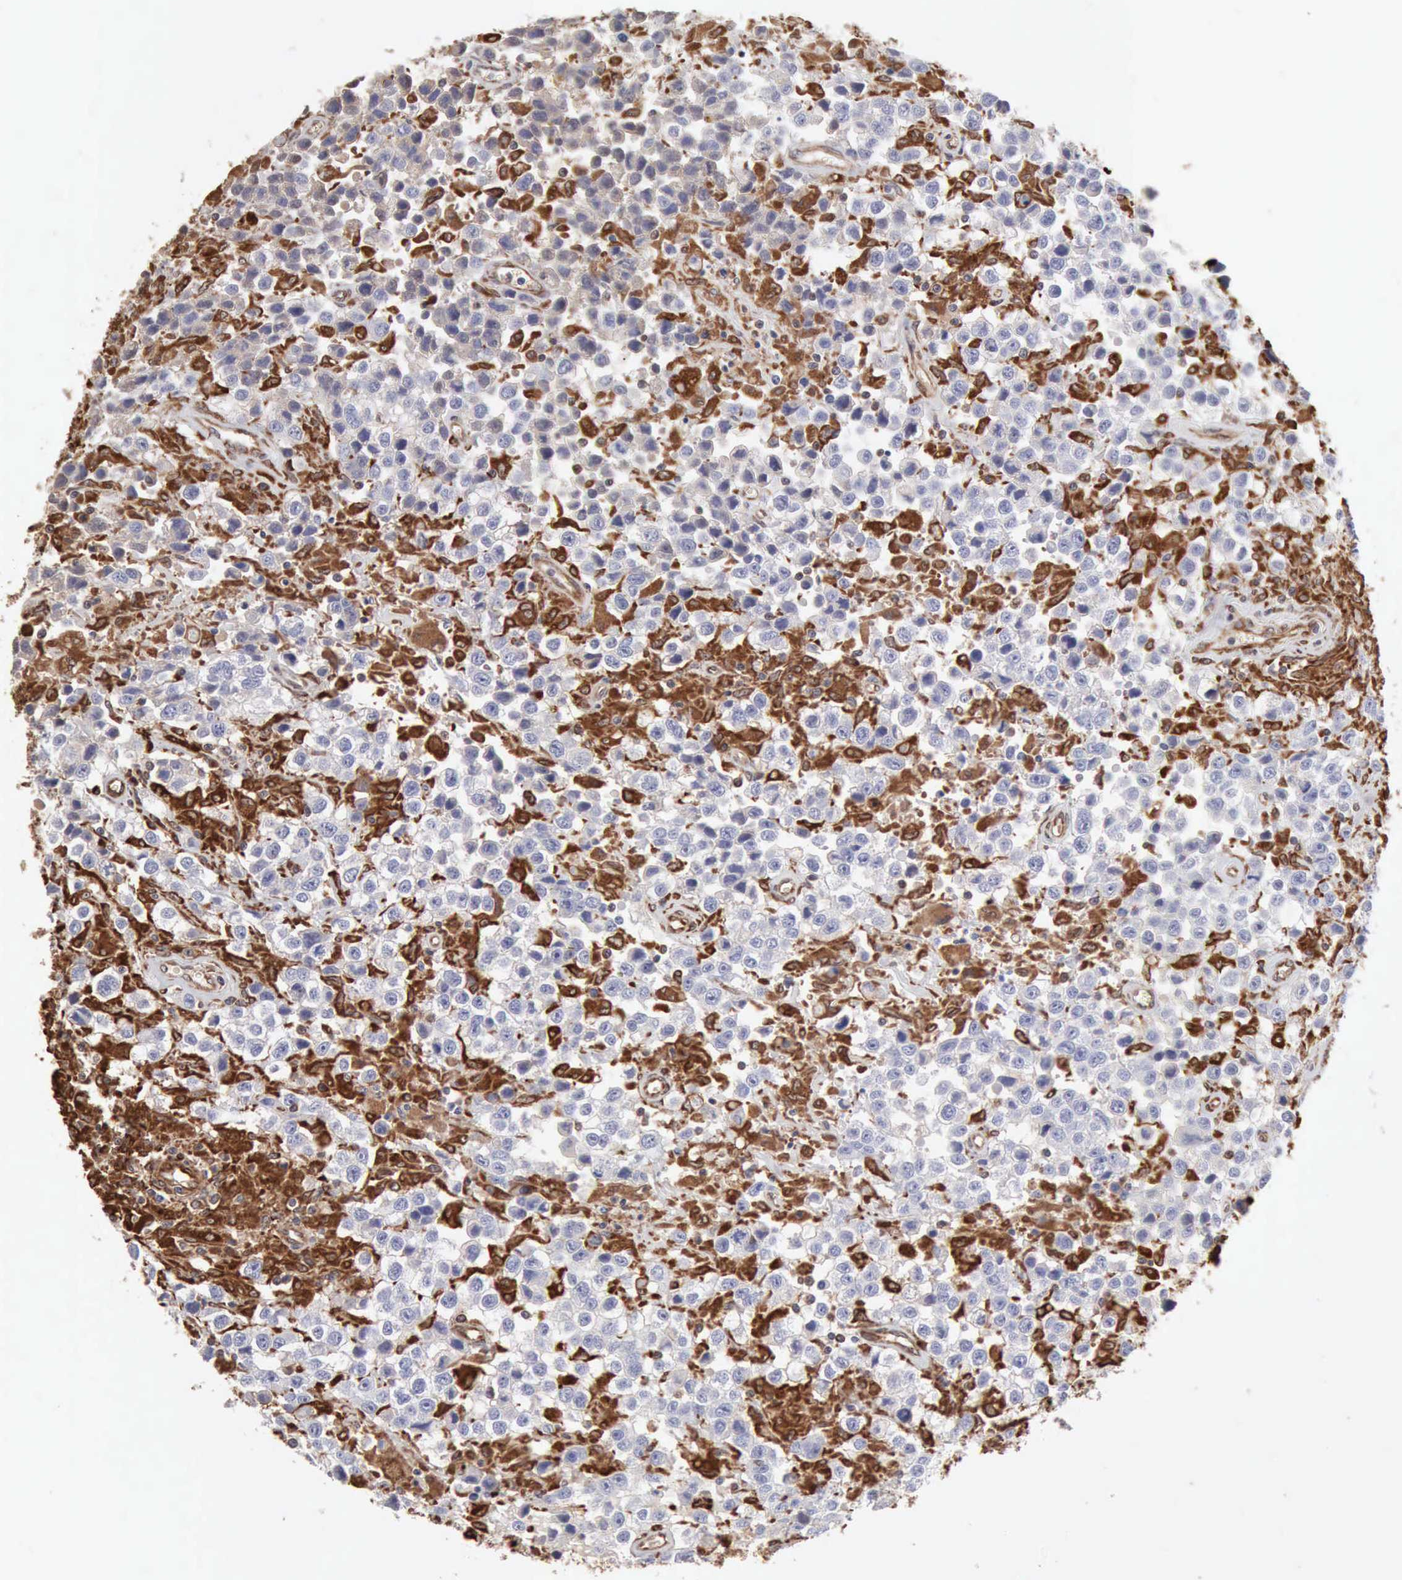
{"staining": {"intensity": "negative", "quantity": "none", "location": "none"}, "tissue": "testis cancer", "cell_type": "Tumor cells", "image_type": "cancer", "snomed": [{"axis": "morphology", "description": "Seminoma, NOS"}, {"axis": "topography", "description": "Testis"}], "caption": "Tumor cells show no significant positivity in testis cancer. Brightfield microscopy of immunohistochemistry stained with DAB (3,3'-diaminobenzidine) (brown) and hematoxylin (blue), captured at high magnification.", "gene": "APOL2", "patient": {"sex": "male", "age": 43}}